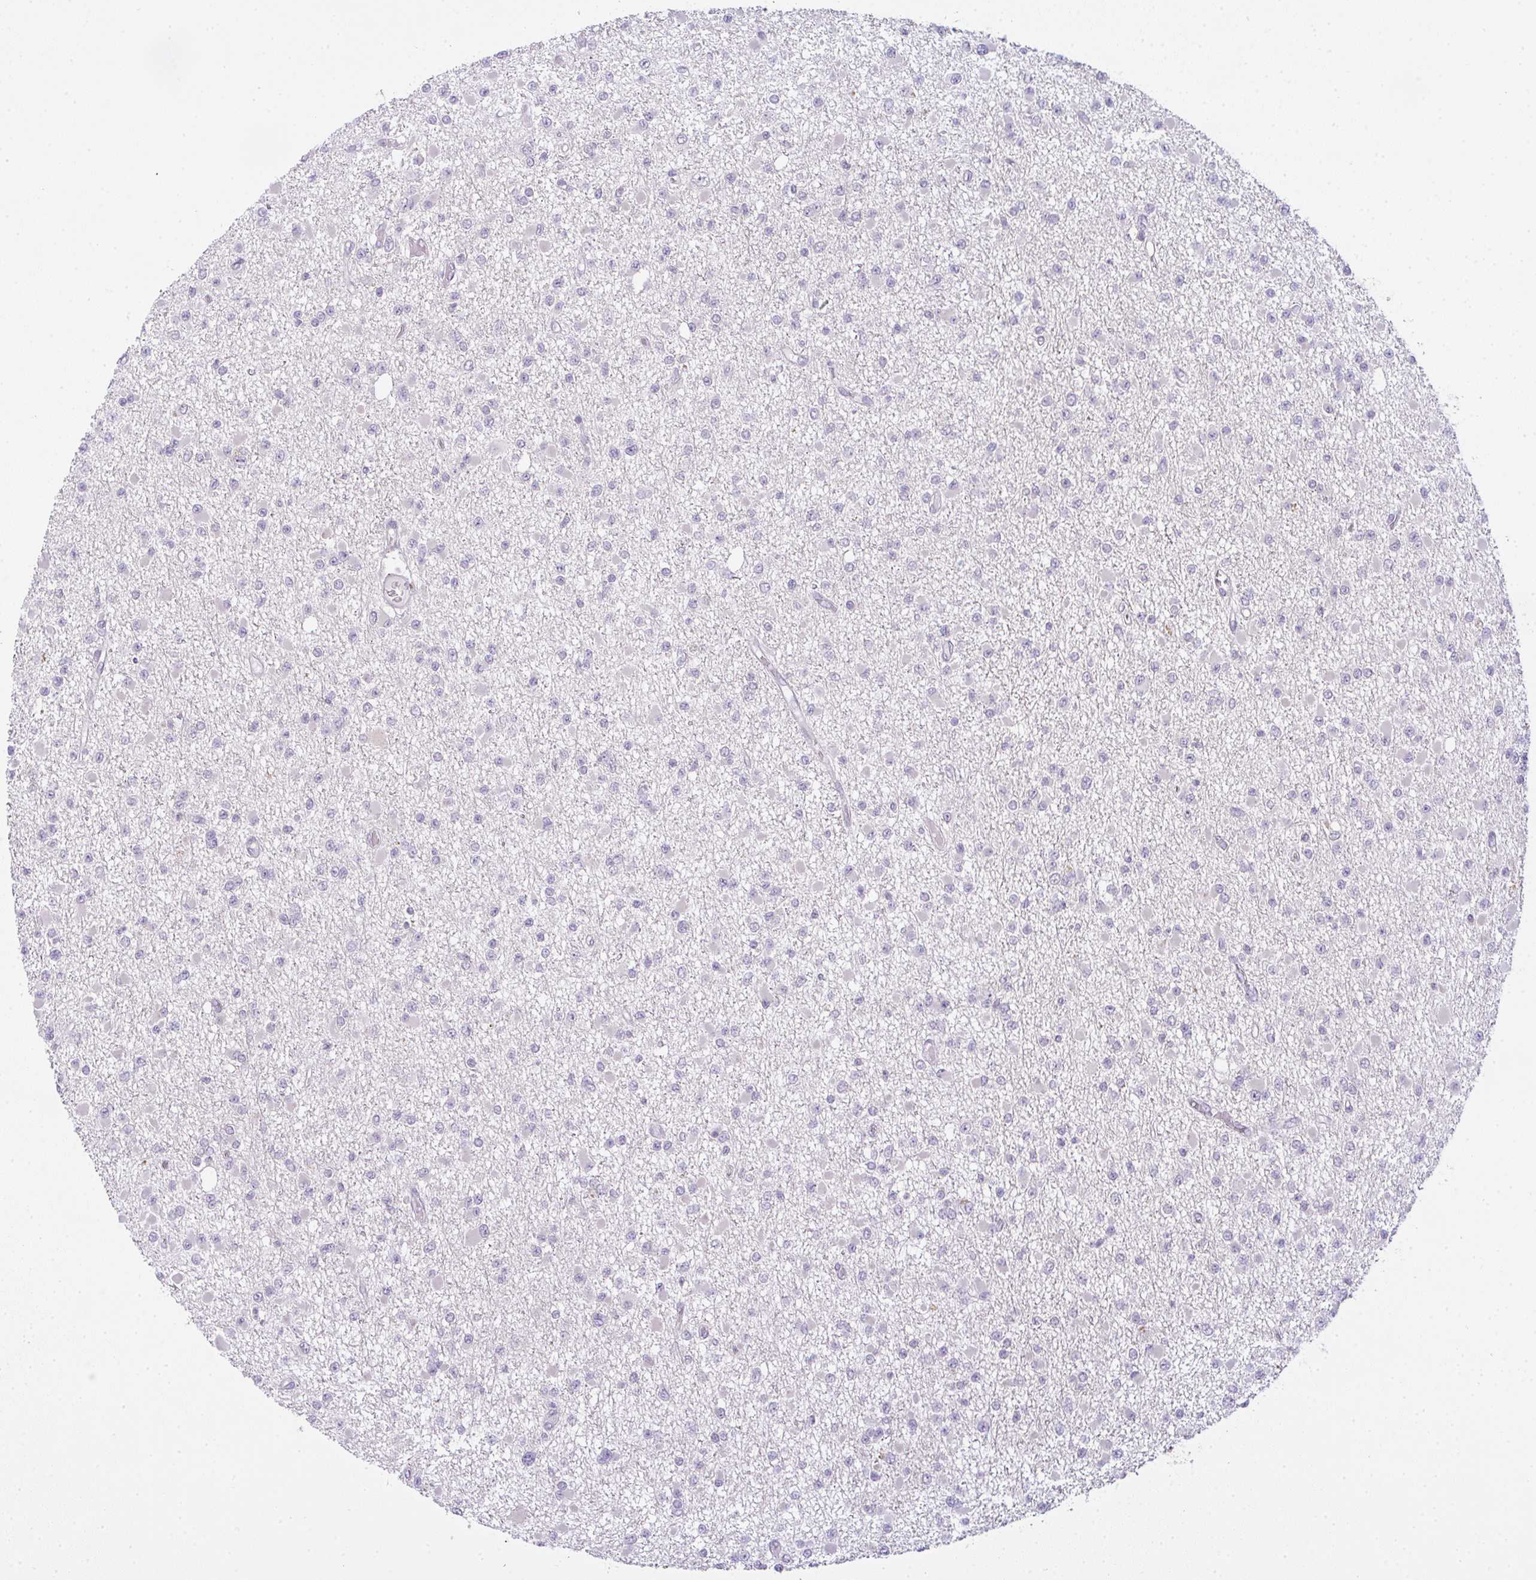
{"staining": {"intensity": "negative", "quantity": "none", "location": "none"}, "tissue": "glioma", "cell_type": "Tumor cells", "image_type": "cancer", "snomed": [{"axis": "morphology", "description": "Glioma, malignant, Low grade"}, {"axis": "topography", "description": "Brain"}], "caption": "Immunohistochemical staining of human glioma demonstrates no significant expression in tumor cells.", "gene": "CSE1L", "patient": {"sex": "female", "age": 22}}